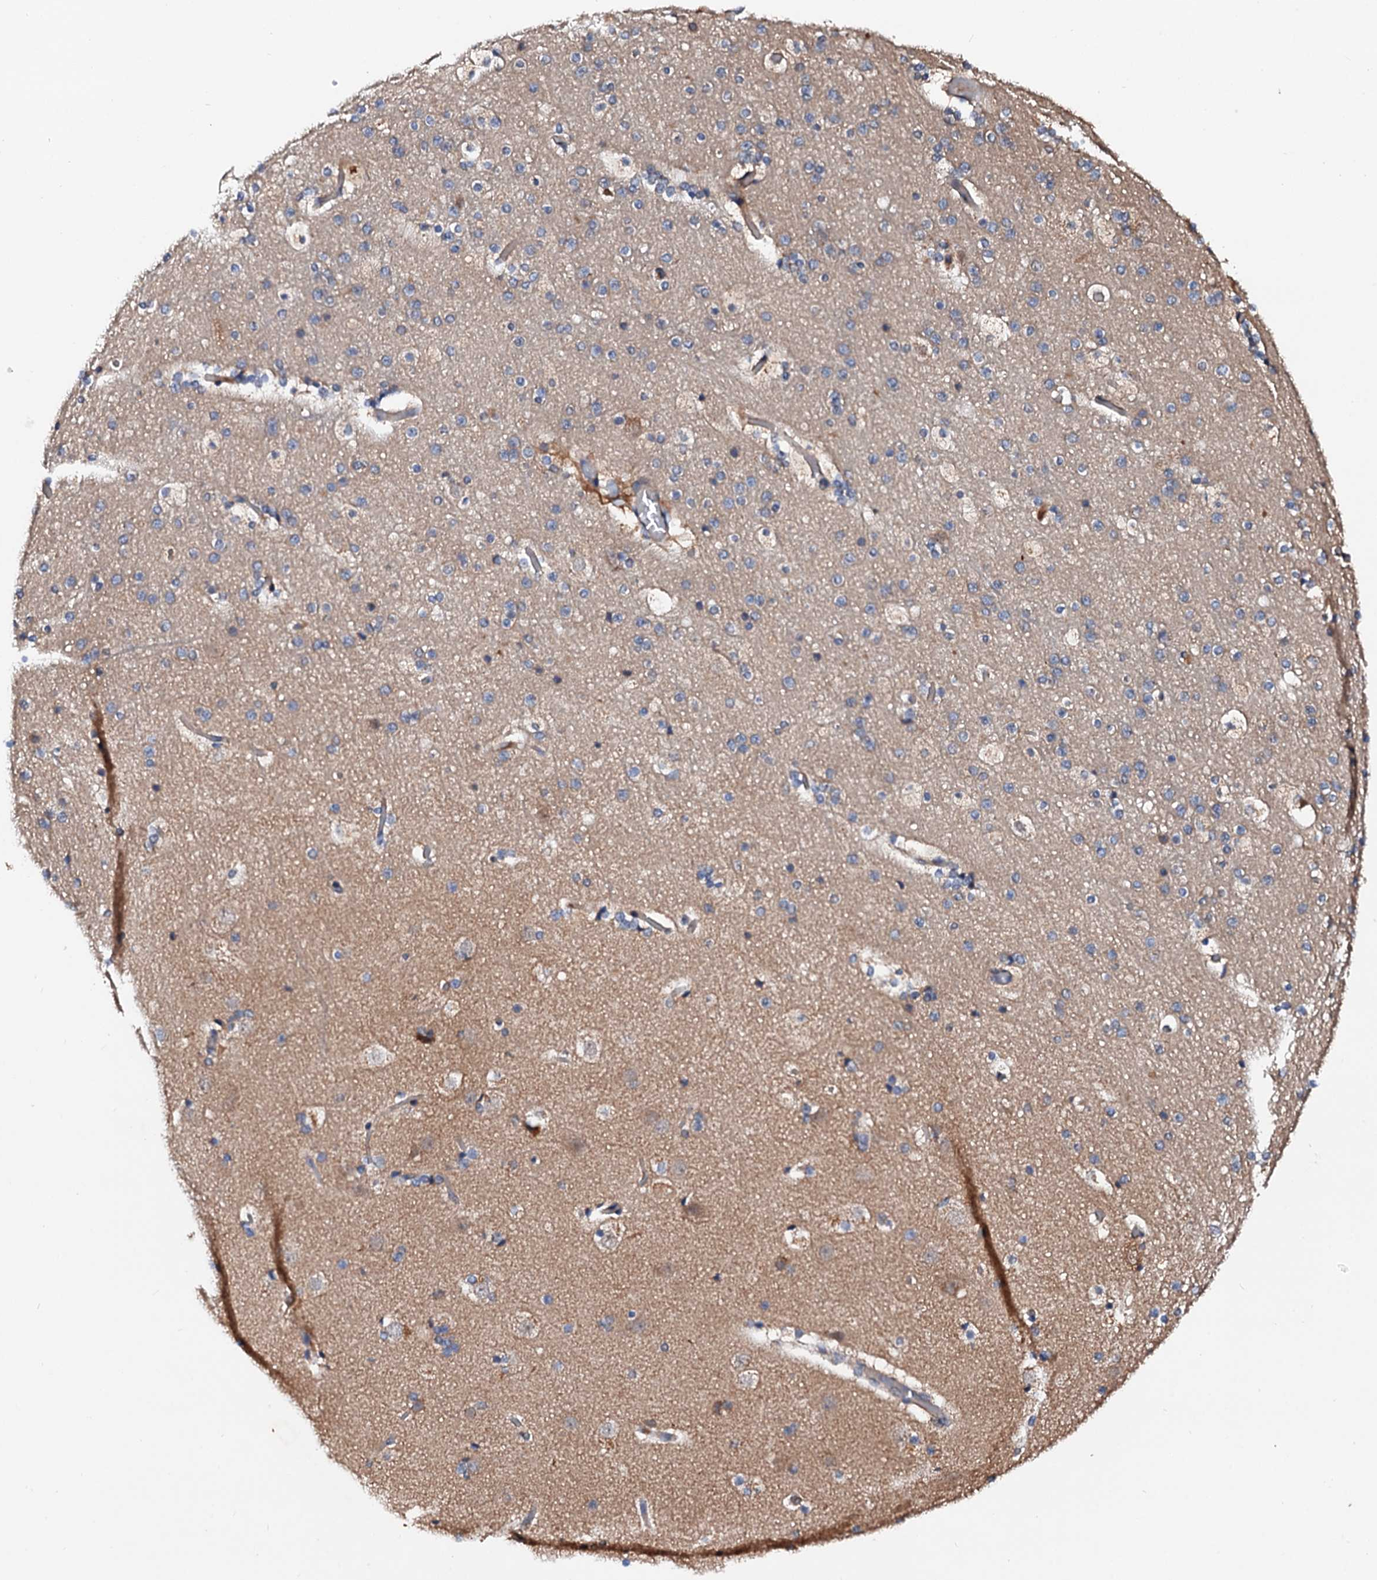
{"staining": {"intensity": "negative", "quantity": "none", "location": "none"}, "tissue": "cerebral cortex", "cell_type": "Endothelial cells", "image_type": "normal", "snomed": [{"axis": "morphology", "description": "Normal tissue, NOS"}, {"axis": "topography", "description": "Cerebral cortex"}], "caption": "Immunohistochemistry of unremarkable cerebral cortex demonstrates no staining in endothelial cells. The staining is performed using DAB brown chromogen with nuclei counter-stained in using hematoxylin.", "gene": "EXTL1", "patient": {"sex": "male", "age": 57}}